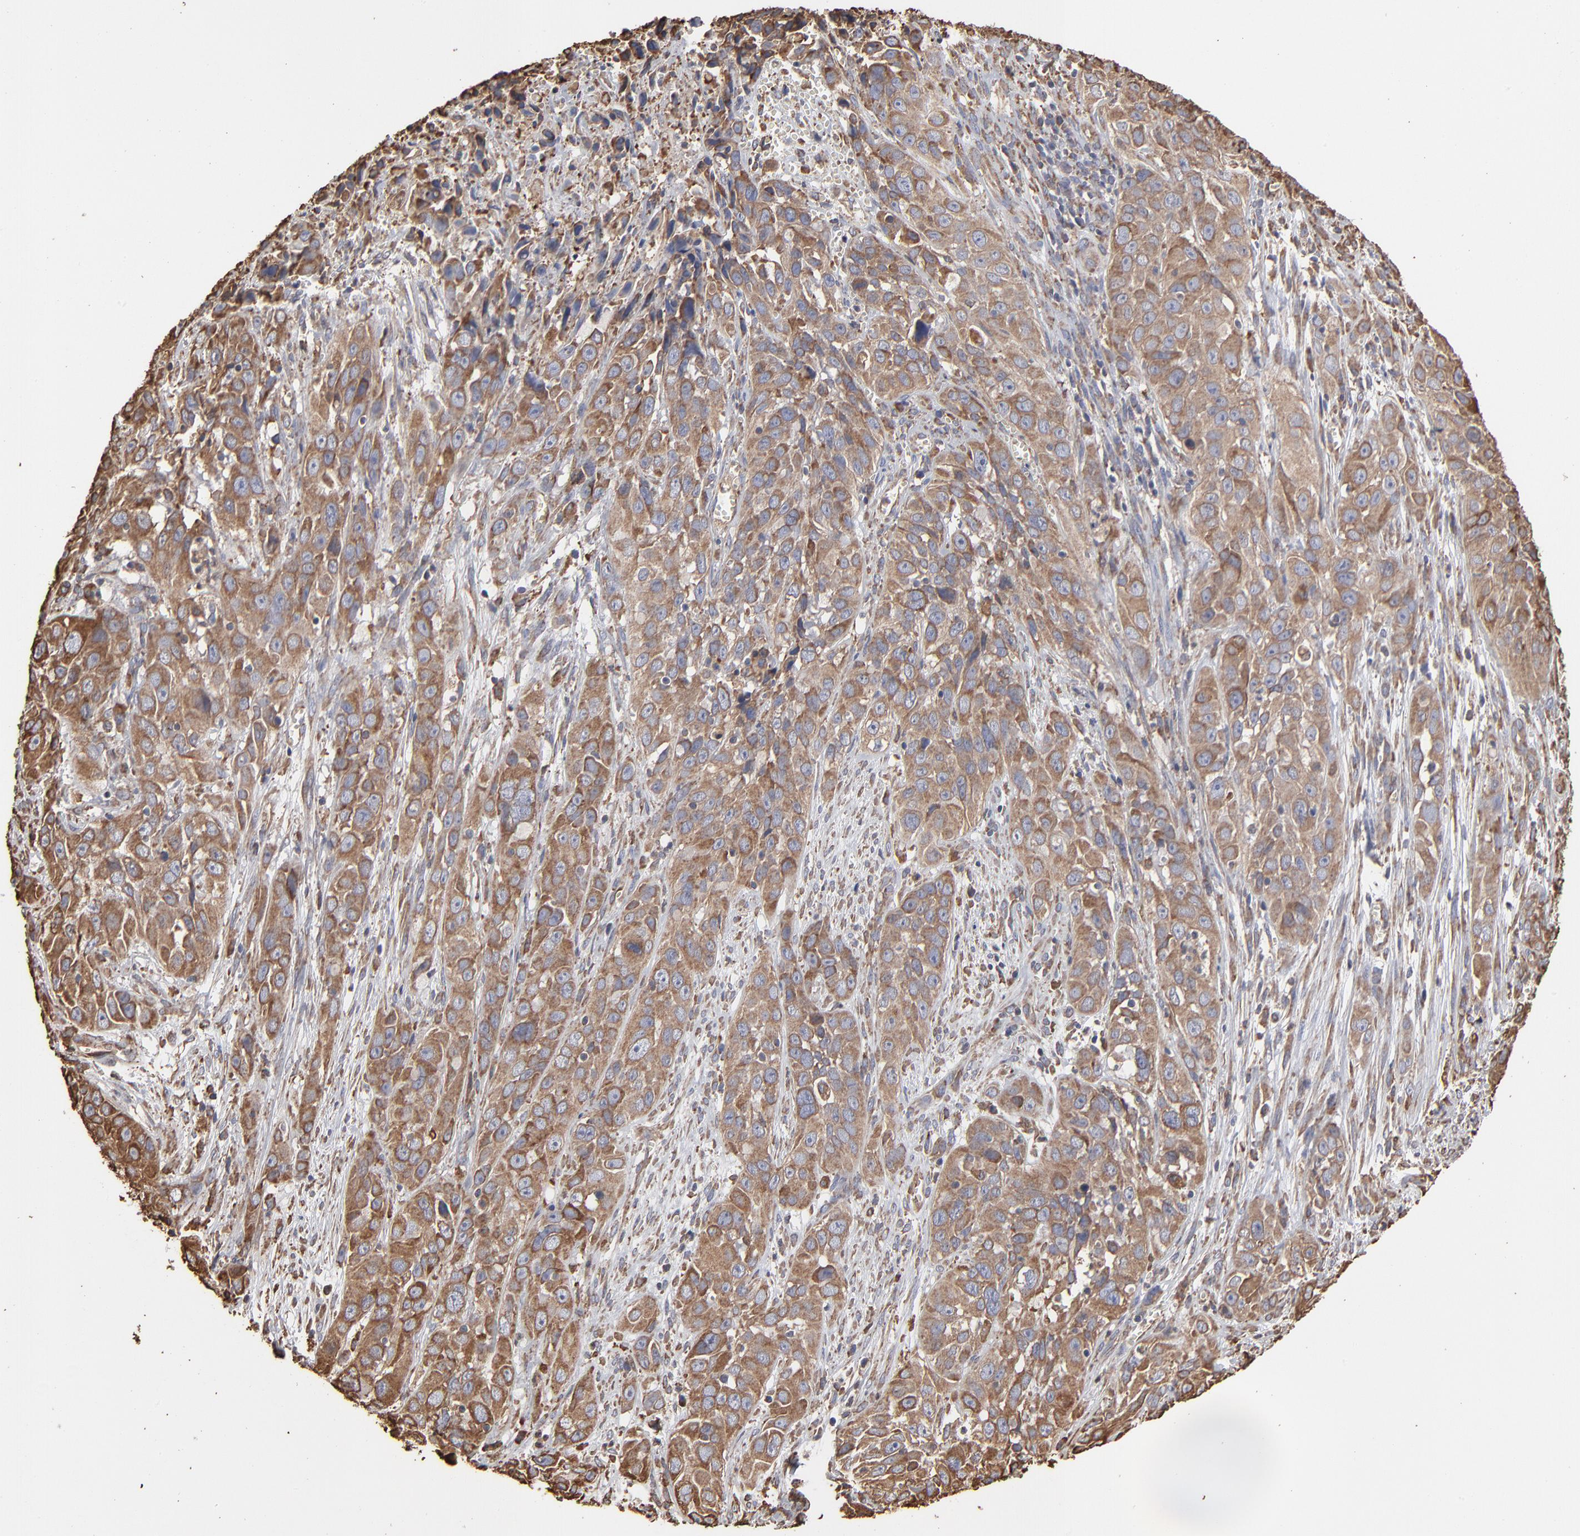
{"staining": {"intensity": "moderate", "quantity": ">75%", "location": "cytoplasmic/membranous"}, "tissue": "cervical cancer", "cell_type": "Tumor cells", "image_type": "cancer", "snomed": [{"axis": "morphology", "description": "Squamous cell carcinoma, NOS"}, {"axis": "topography", "description": "Cervix"}], "caption": "Brown immunohistochemical staining in cervical cancer (squamous cell carcinoma) reveals moderate cytoplasmic/membranous staining in about >75% of tumor cells.", "gene": "PDIA3", "patient": {"sex": "female", "age": 32}}